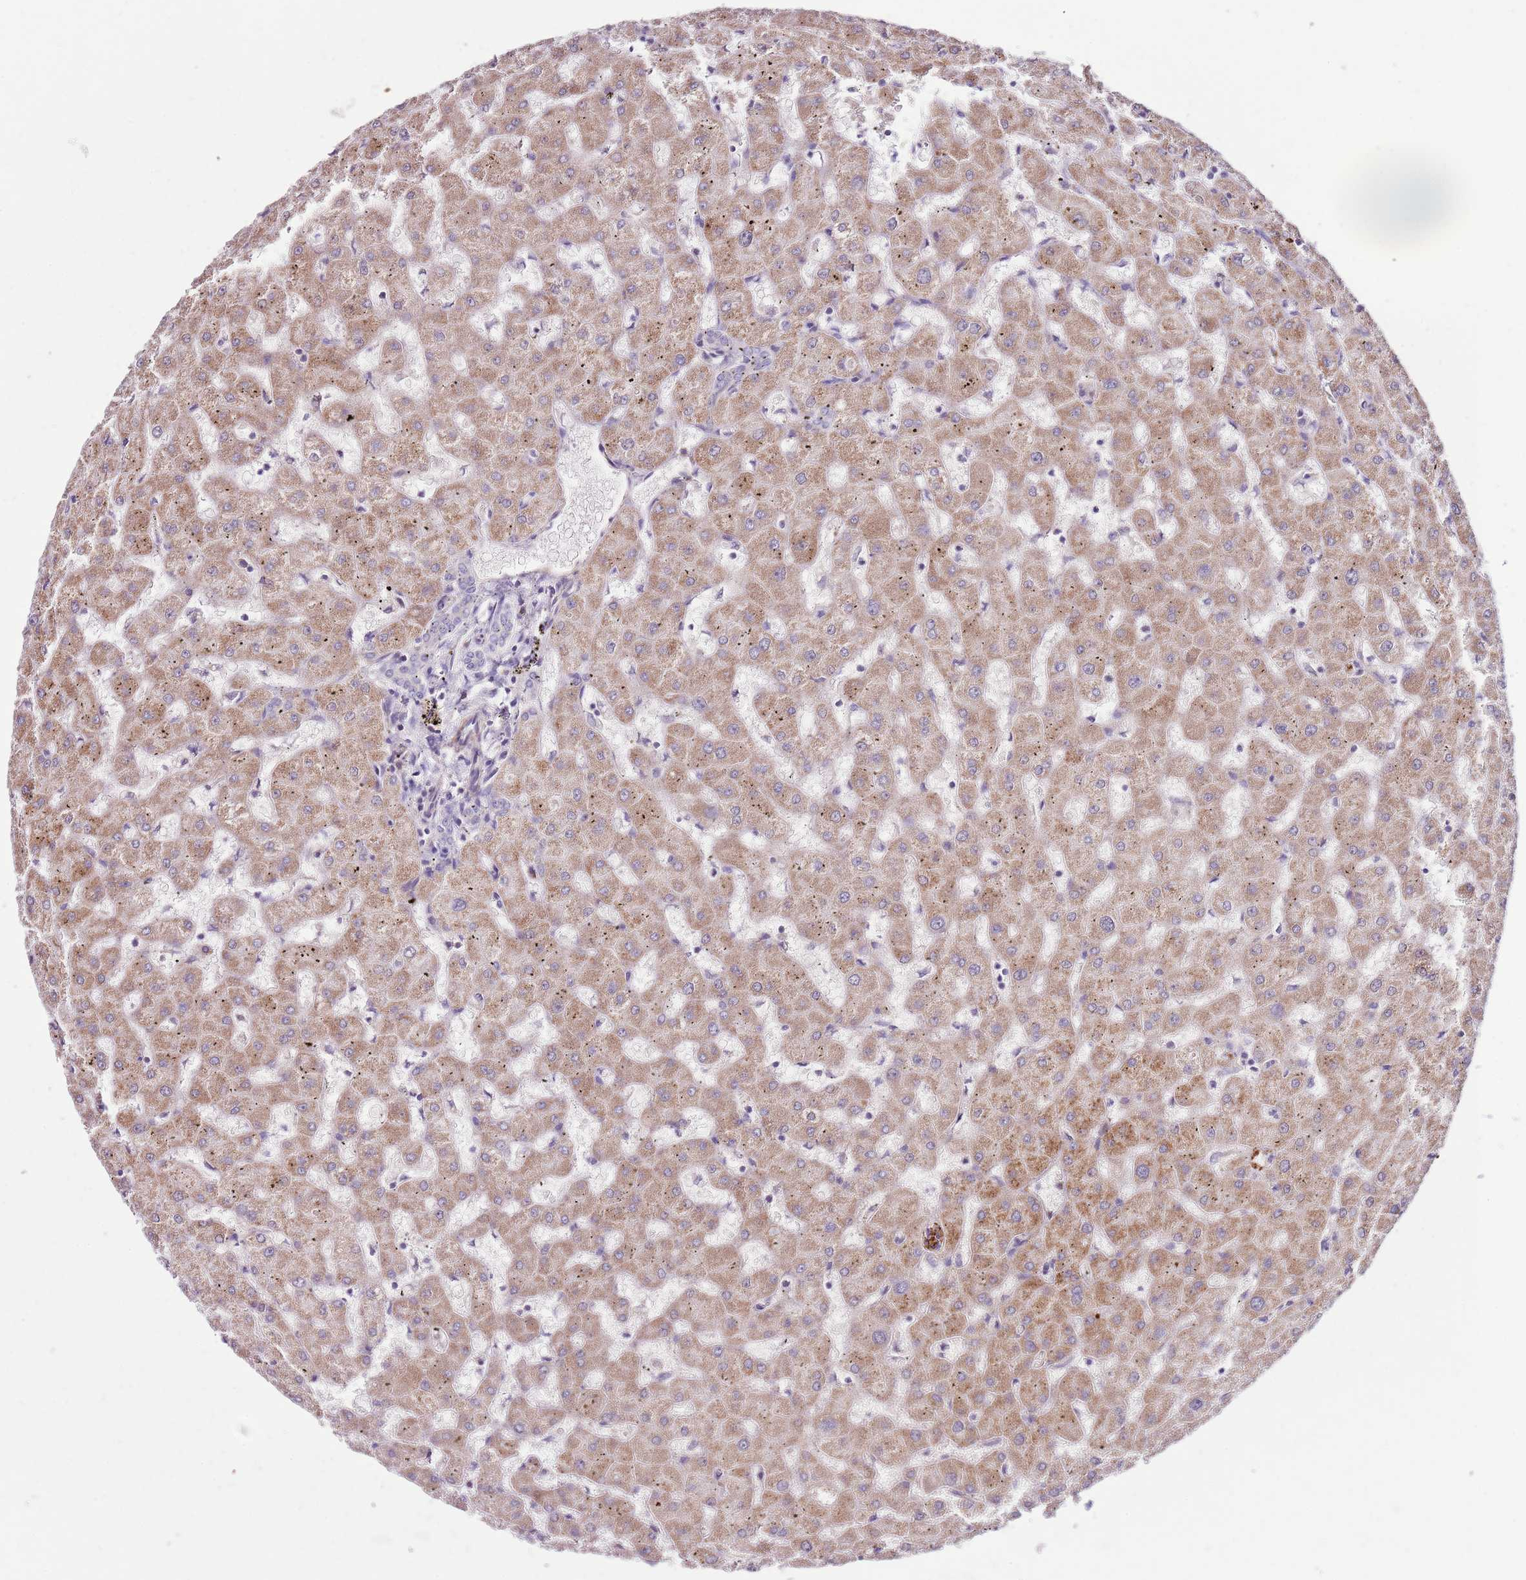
{"staining": {"intensity": "negative", "quantity": "none", "location": "none"}, "tissue": "liver", "cell_type": "Cholangiocytes", "image_type": "normal", "snomed": [{"axis": "morphology", "description": "Normal tissue, NOS"}, {"axis": "topography", "description": "Liver"}], "caption": "There is no significant expression in cholangiocytes of liver. The staining is performed using DAB (3,3'-diaminobenzidine) brown chromogen with nuclei counter-stained in using hematoxylin.", "gene": "SMG1", "patient": {"sex": "female", "age": 63}}